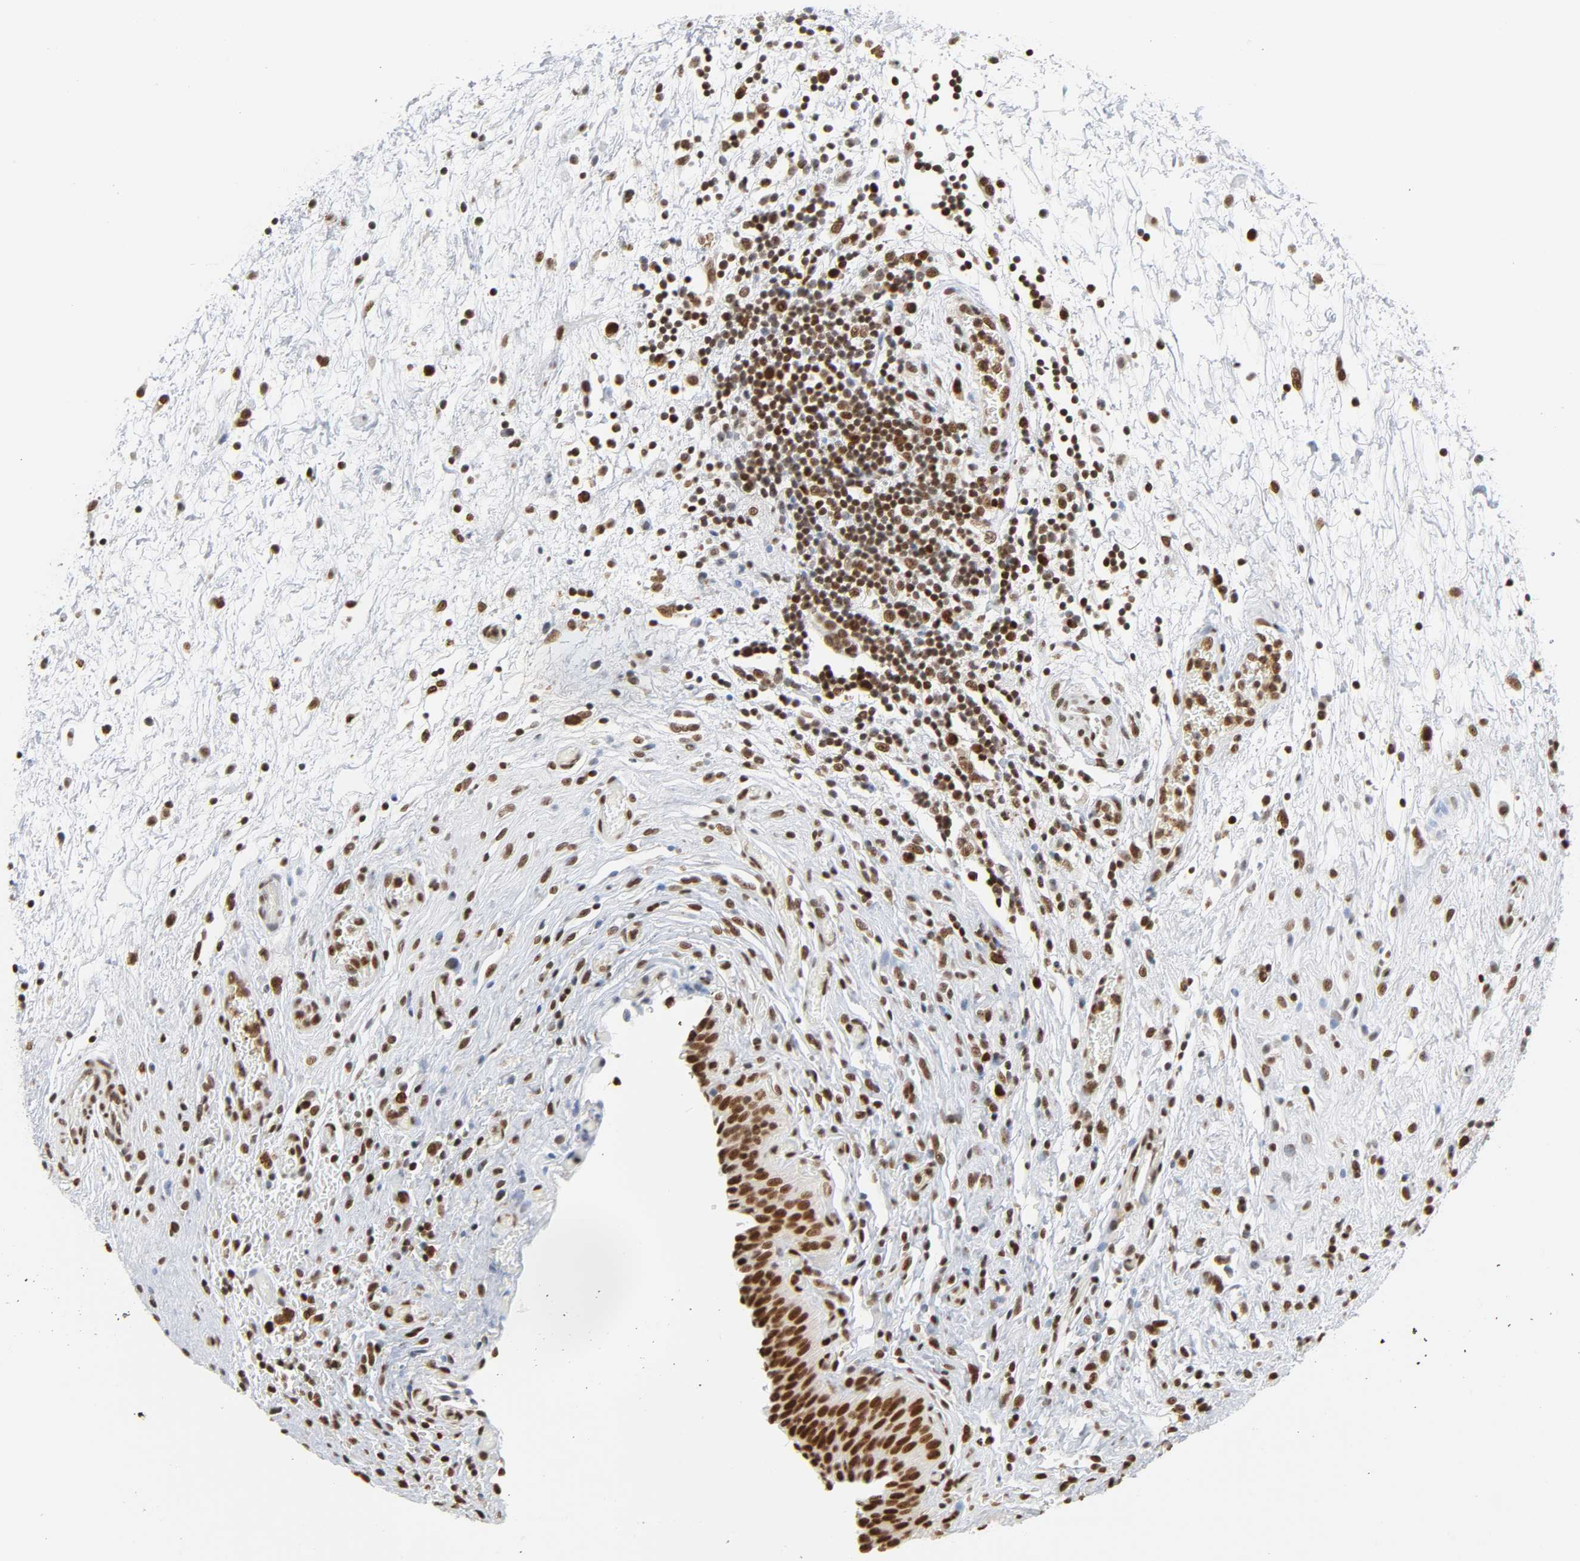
{"staining": {"intensity": "strong", "quantity": ">75%", "location": "nuclear"}, "tissue": "urinary bladder", "cell_type": "Urothelial cells", "image_type": "normal", "snomed": [{"axis": "morphology", "description": "Normal tissue, NOS"}, {"axis": "topography", "description": "Urinary bladder"}], "caption": "Immunohistochemical staining of unremarkable urinary bladder exhibits >75% levels of strong nuclear protein expression in about >75% of urothelial cells.", "gene": "SUMO1", "patient": {"sex": "male", "age": 51}}